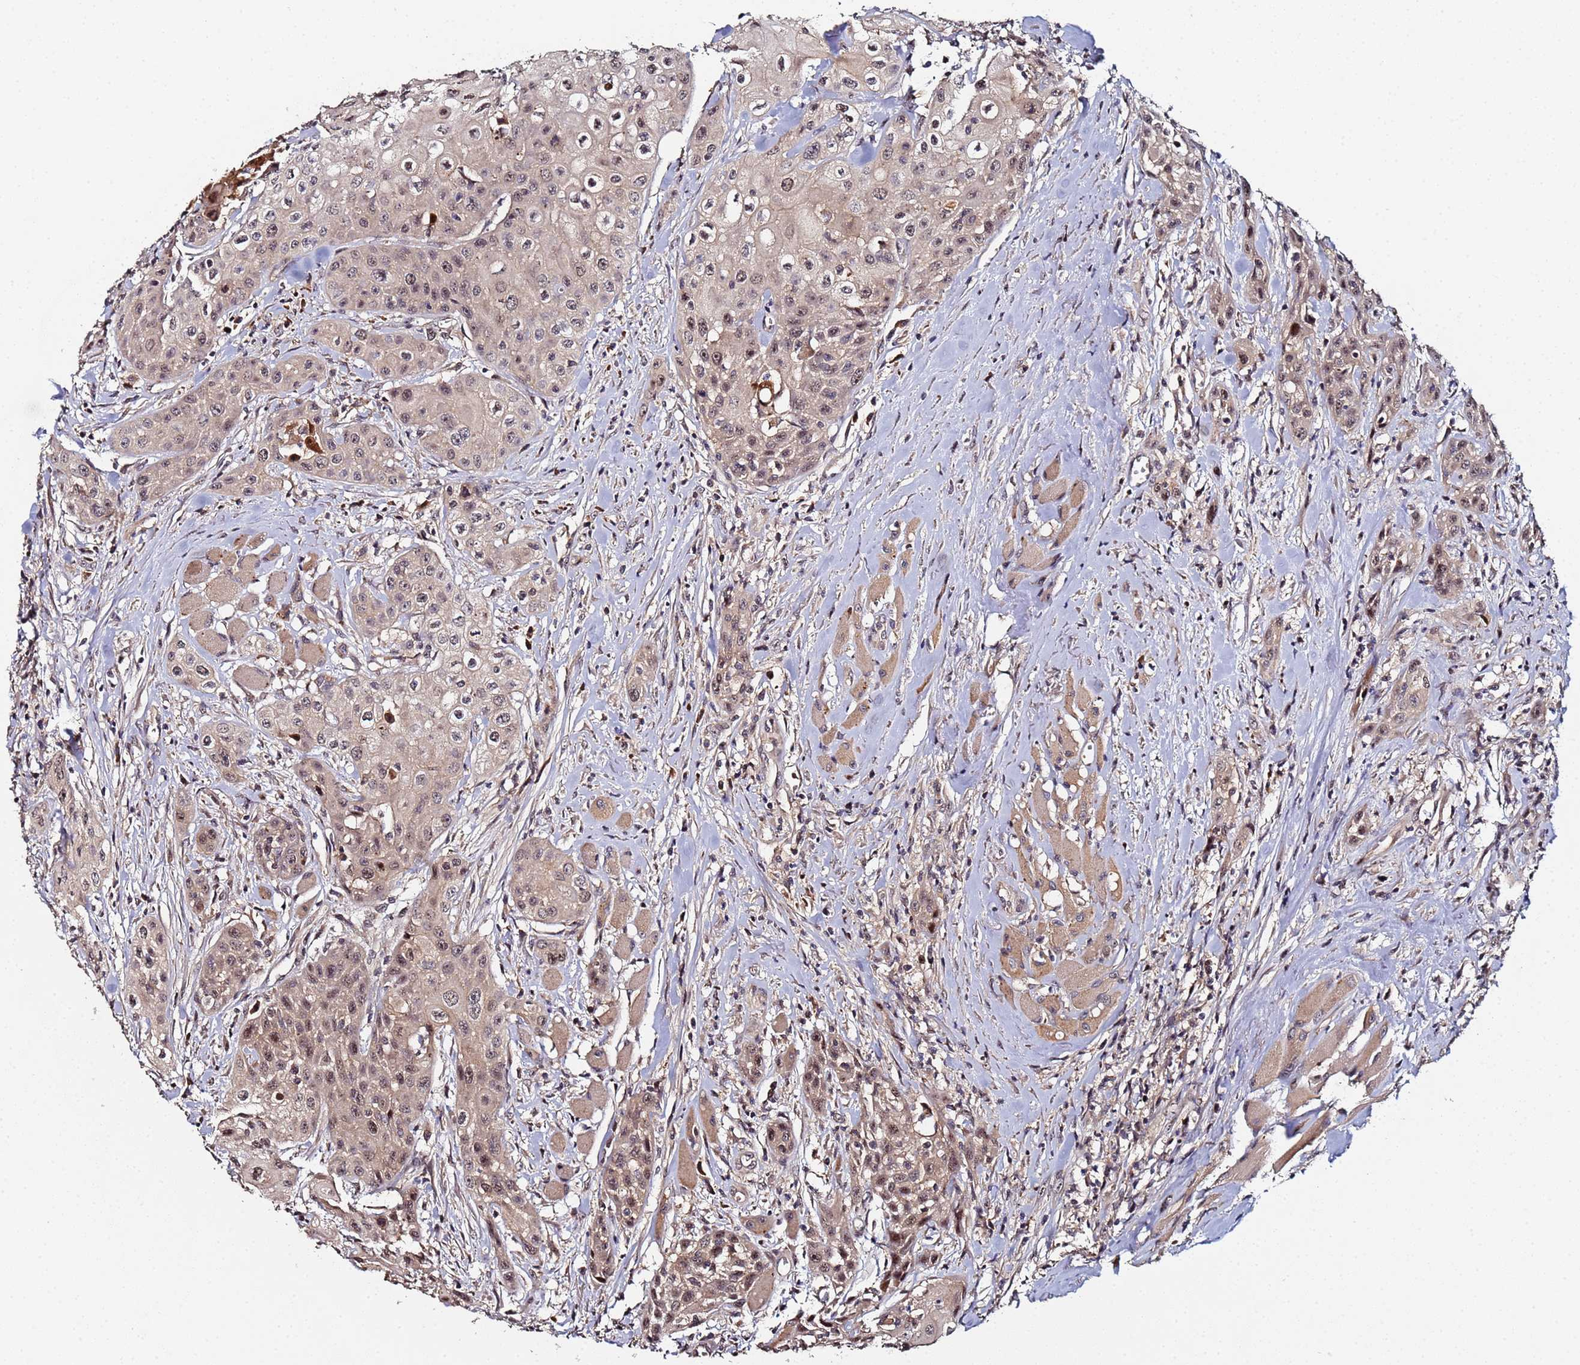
{"staining": {"intensity": "moderate", "quantity": ">75%", "location": "cytoplasmic/membranous,nuclear"}, "tissue": "head and neck cancer", "cell_type": "Tumor cells", "image_type": "cancer", "snomed": [{"axis": "morphology", "description": "Squamous cell carcinoma, NOS"}, {"axis": "topography", "description": "Oral tissue"}, {"axis": "topography", "description": "Head-Neck"}], "caption": "Moderate cytoplasmic/membranous and nuclear positivity is identified in approximately >75% of tumor cells in head and neck cancer.", "gene": "OSER1", "patient": {"sex": "female", "age": 82}}